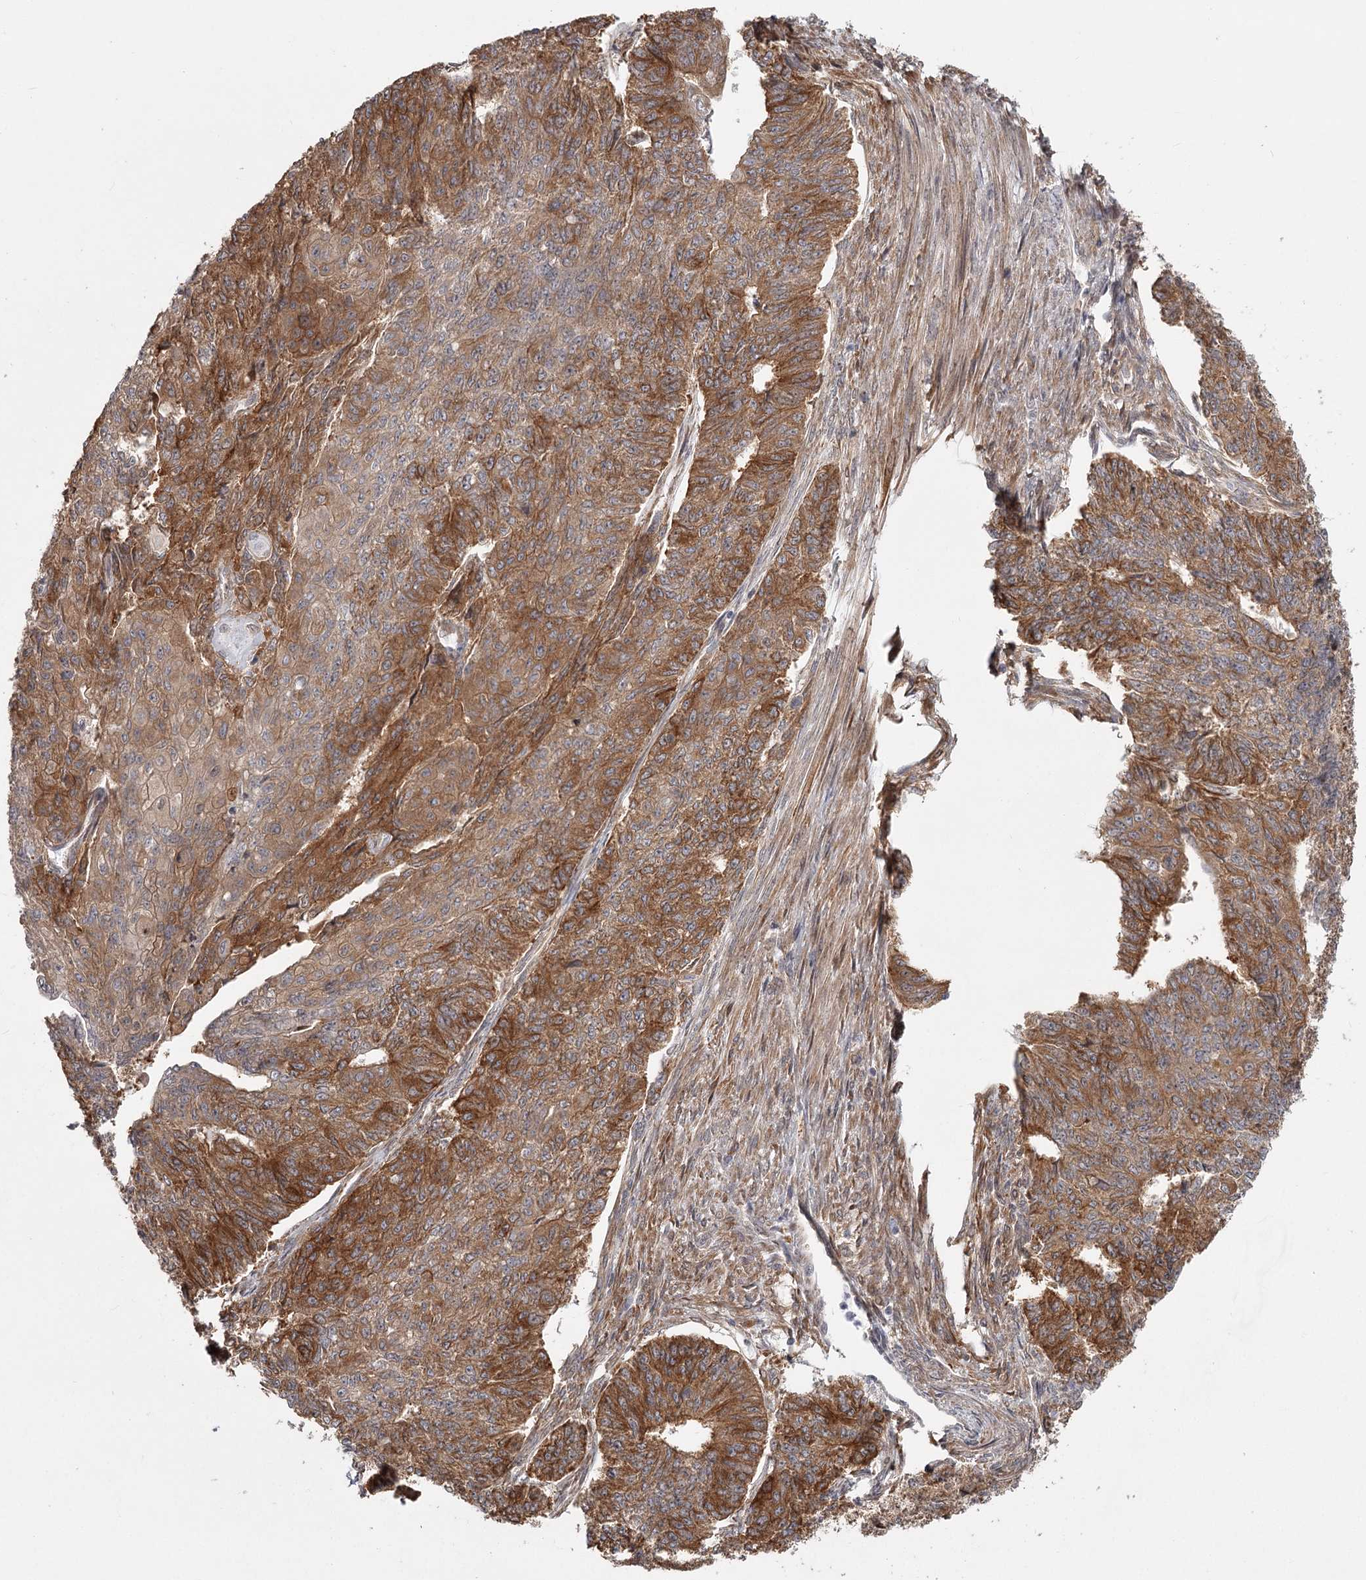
{"staining": {"intensity": "moderate", "quantity": ">75%", "location": "cytoplasmic/membranous"}, "tissue": "endometrial cancer", "cell_type": "Tumor cells", "image_type": "cancer", "snomed": [{"axis": "morphology", "description": "Adenocarcinoma, NOS"}, {"axis": "topography", "description": "Endometrium"}], "caption": "Immunohistochemistry staining of endometrial cancer (adenocarcinoma), which shows medium levels of moderate cytoplasmic/membranous expression in about >75% of tumor cells indicating moderate cytoplasmic/membranous protein staining. The staining was performed using DAB (brown) for protein detection and nuclei were counterstained in hematoxylin (blue).", "gene": "CCNG2", "patient": {"sex": "female", "age": 32}}